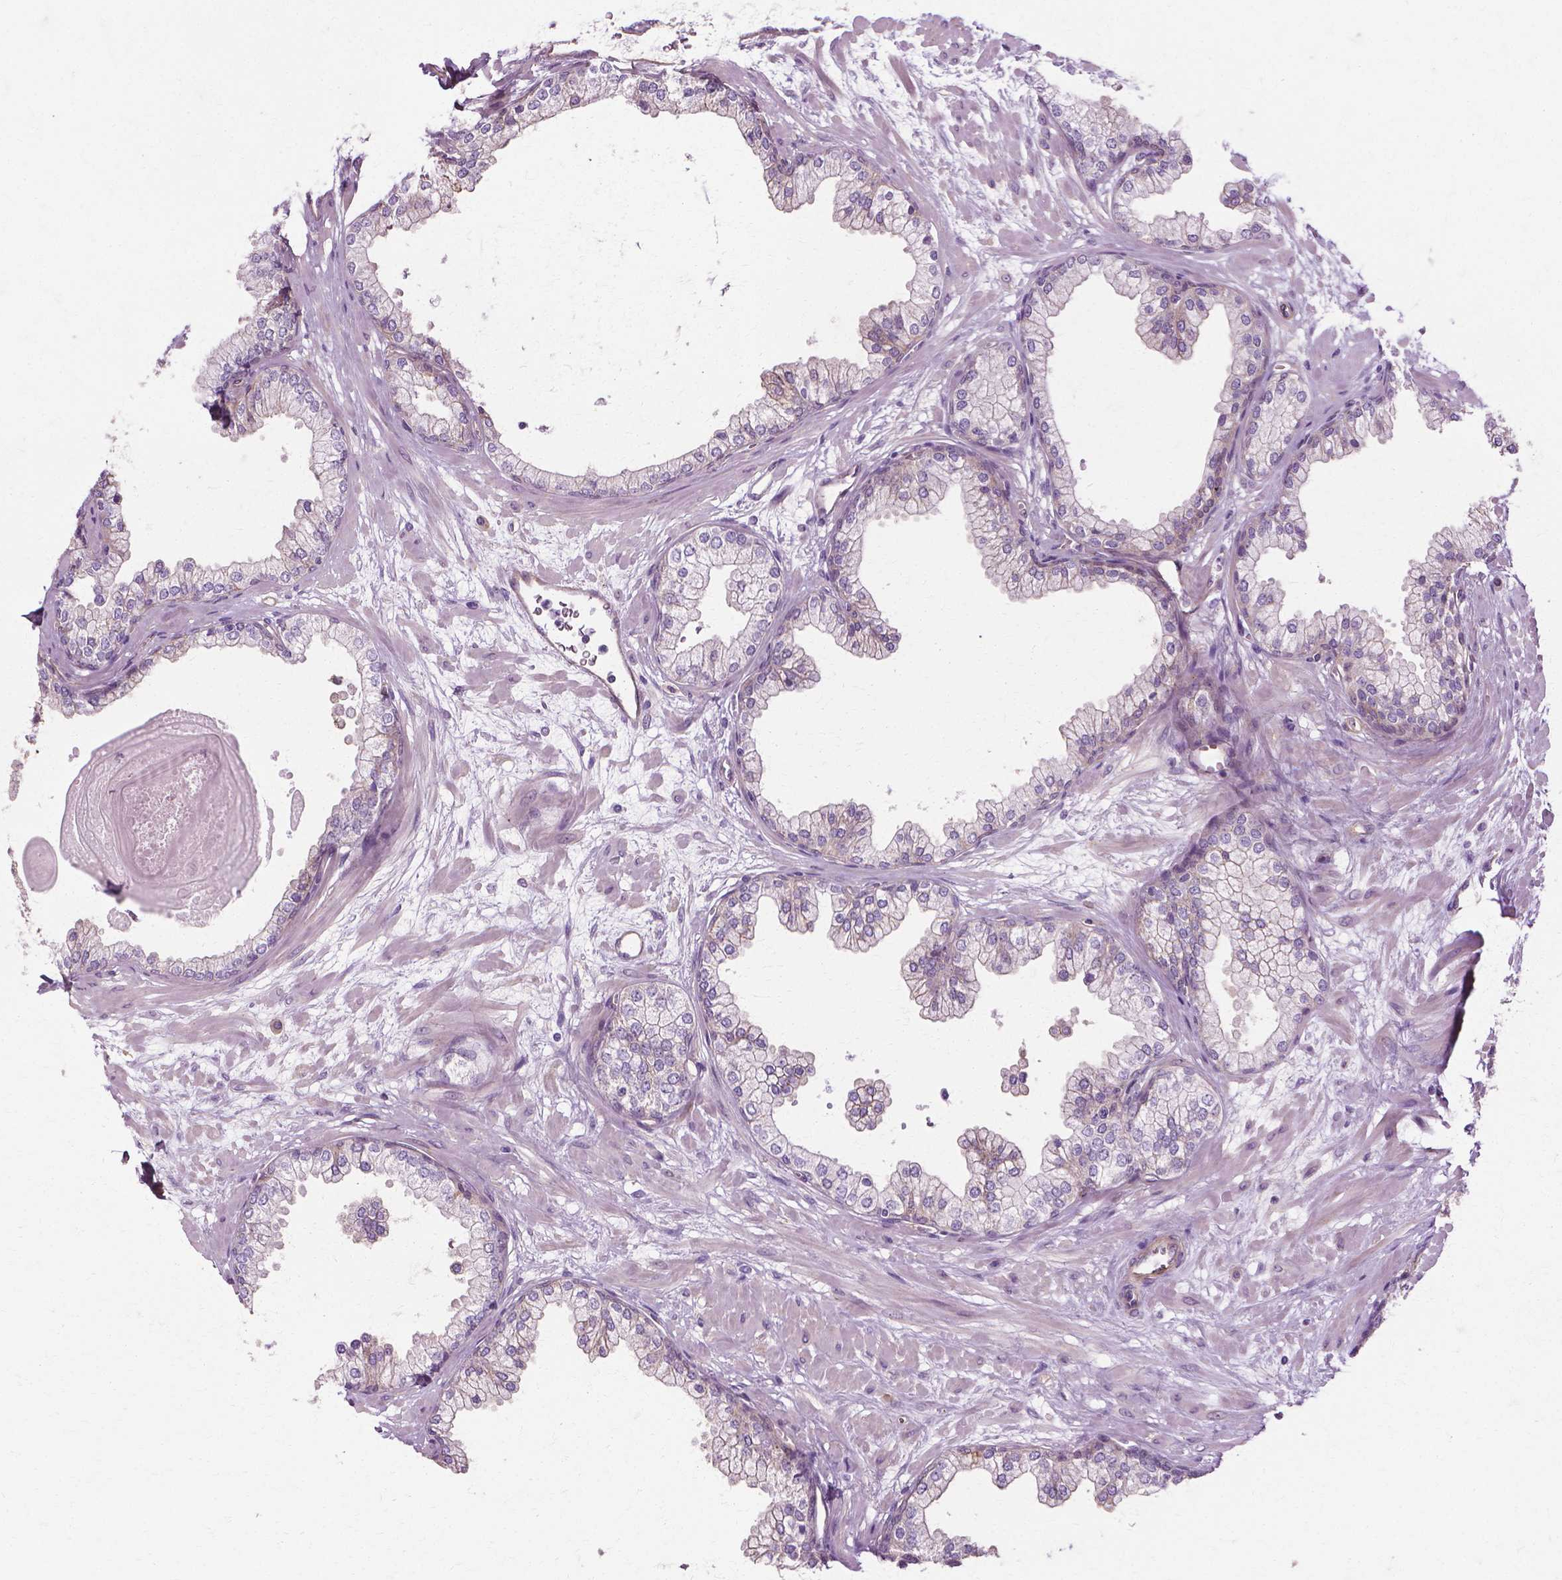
{"staining": {"intensity": "weak", "quantity": "<25%", "location": "cytoplasmic/membranous"}, "tissue": "prostate", "cell_type": "Glandular cells", "image_type": "normal", "snomed": [{"axis": "morphology", "description": "Normal tissue, NOS"}, {"axis": "topography", "description": "Prostate"}, {"axis": "topography", "description": "Peripheral nerve tissue"}], "caption": "DAB immunohistochemical staining of normal human prostate shows no significant positivity in glandular cells.", "gene": "CFAP157", "patient": {"sex": "male", "age": 61}}